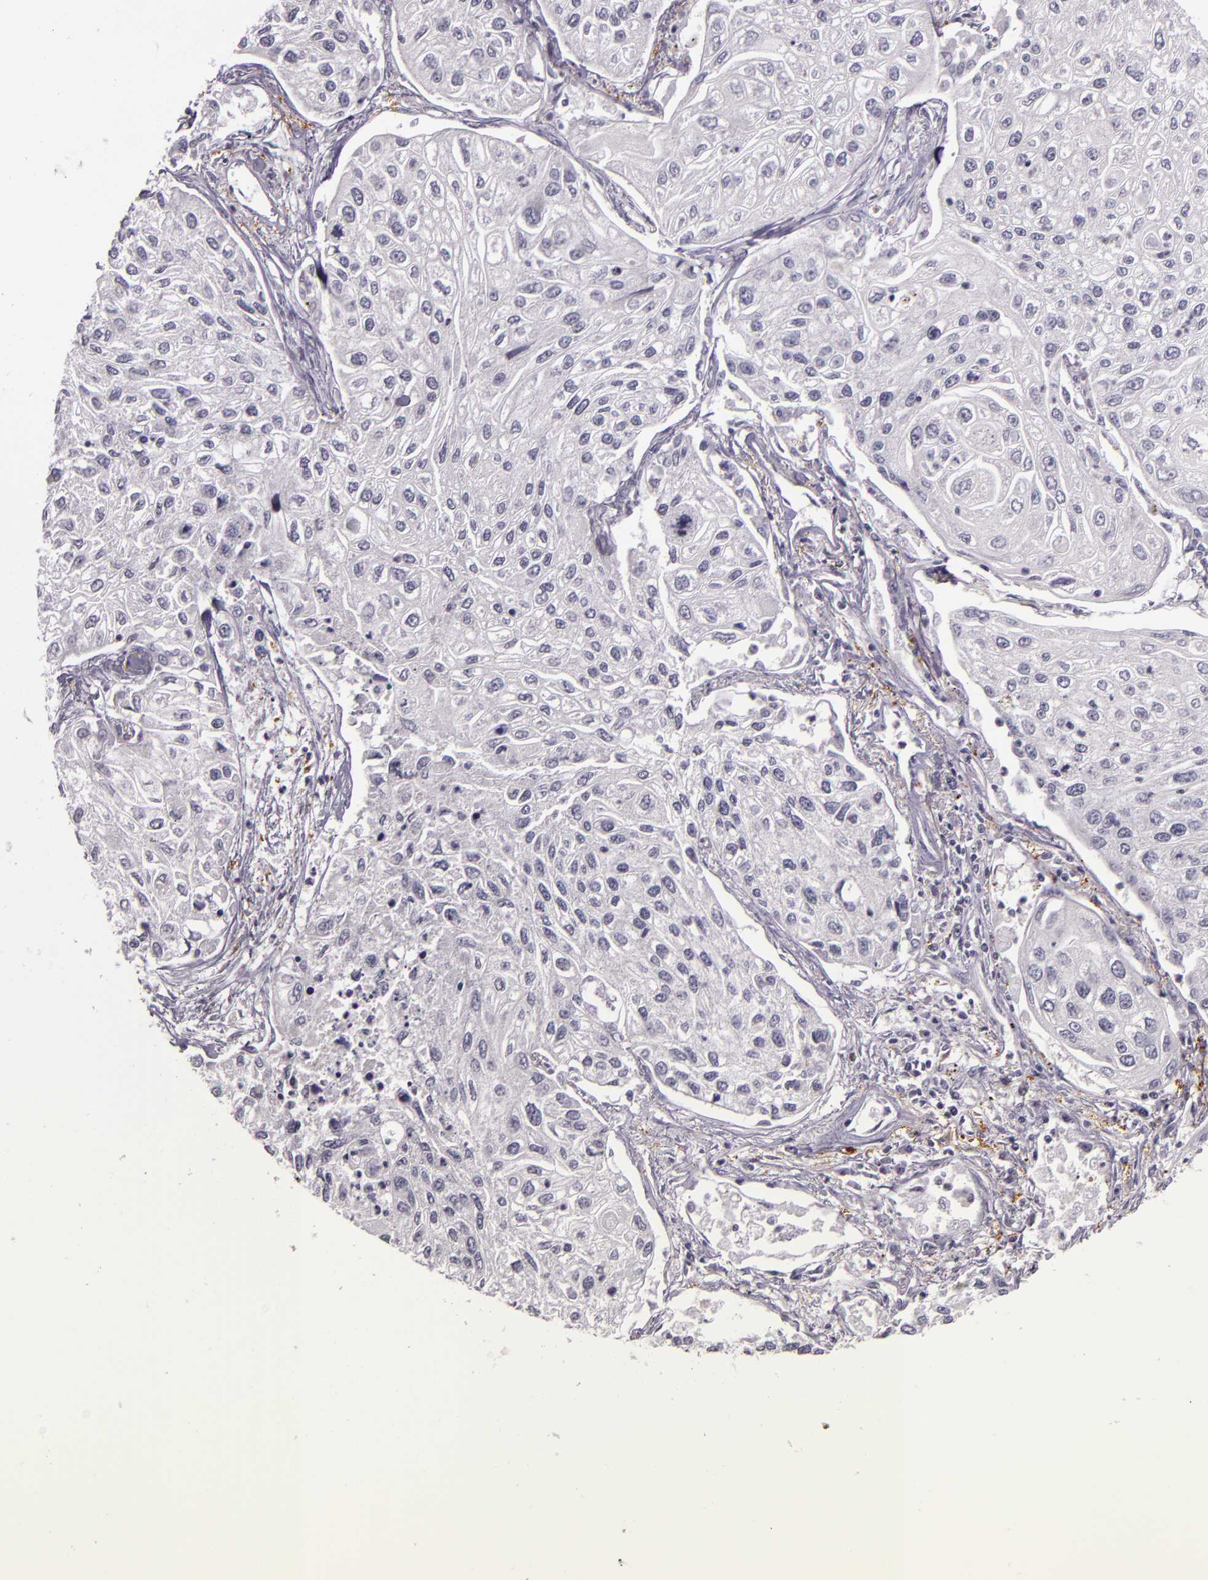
{"staining": {"intensity": "negative", "quantity": "none", "location": "none"}, "tissue": "lung cancer", "cell_type": "Tumor cells", "image_type": "cancer", "snomed": [{"axis": "morphology", "description": "Squamous cell carcinoma, NOS"}, {"axis": "topography", "description": "Lung"}], "caption": "Lung cancer (squamous cell carcinoma) was stained to show a protein in brown. There is no significant positivity in tumor cells.", "gene": "MT1A", "patient": {"sex": "male", "age": 75}}